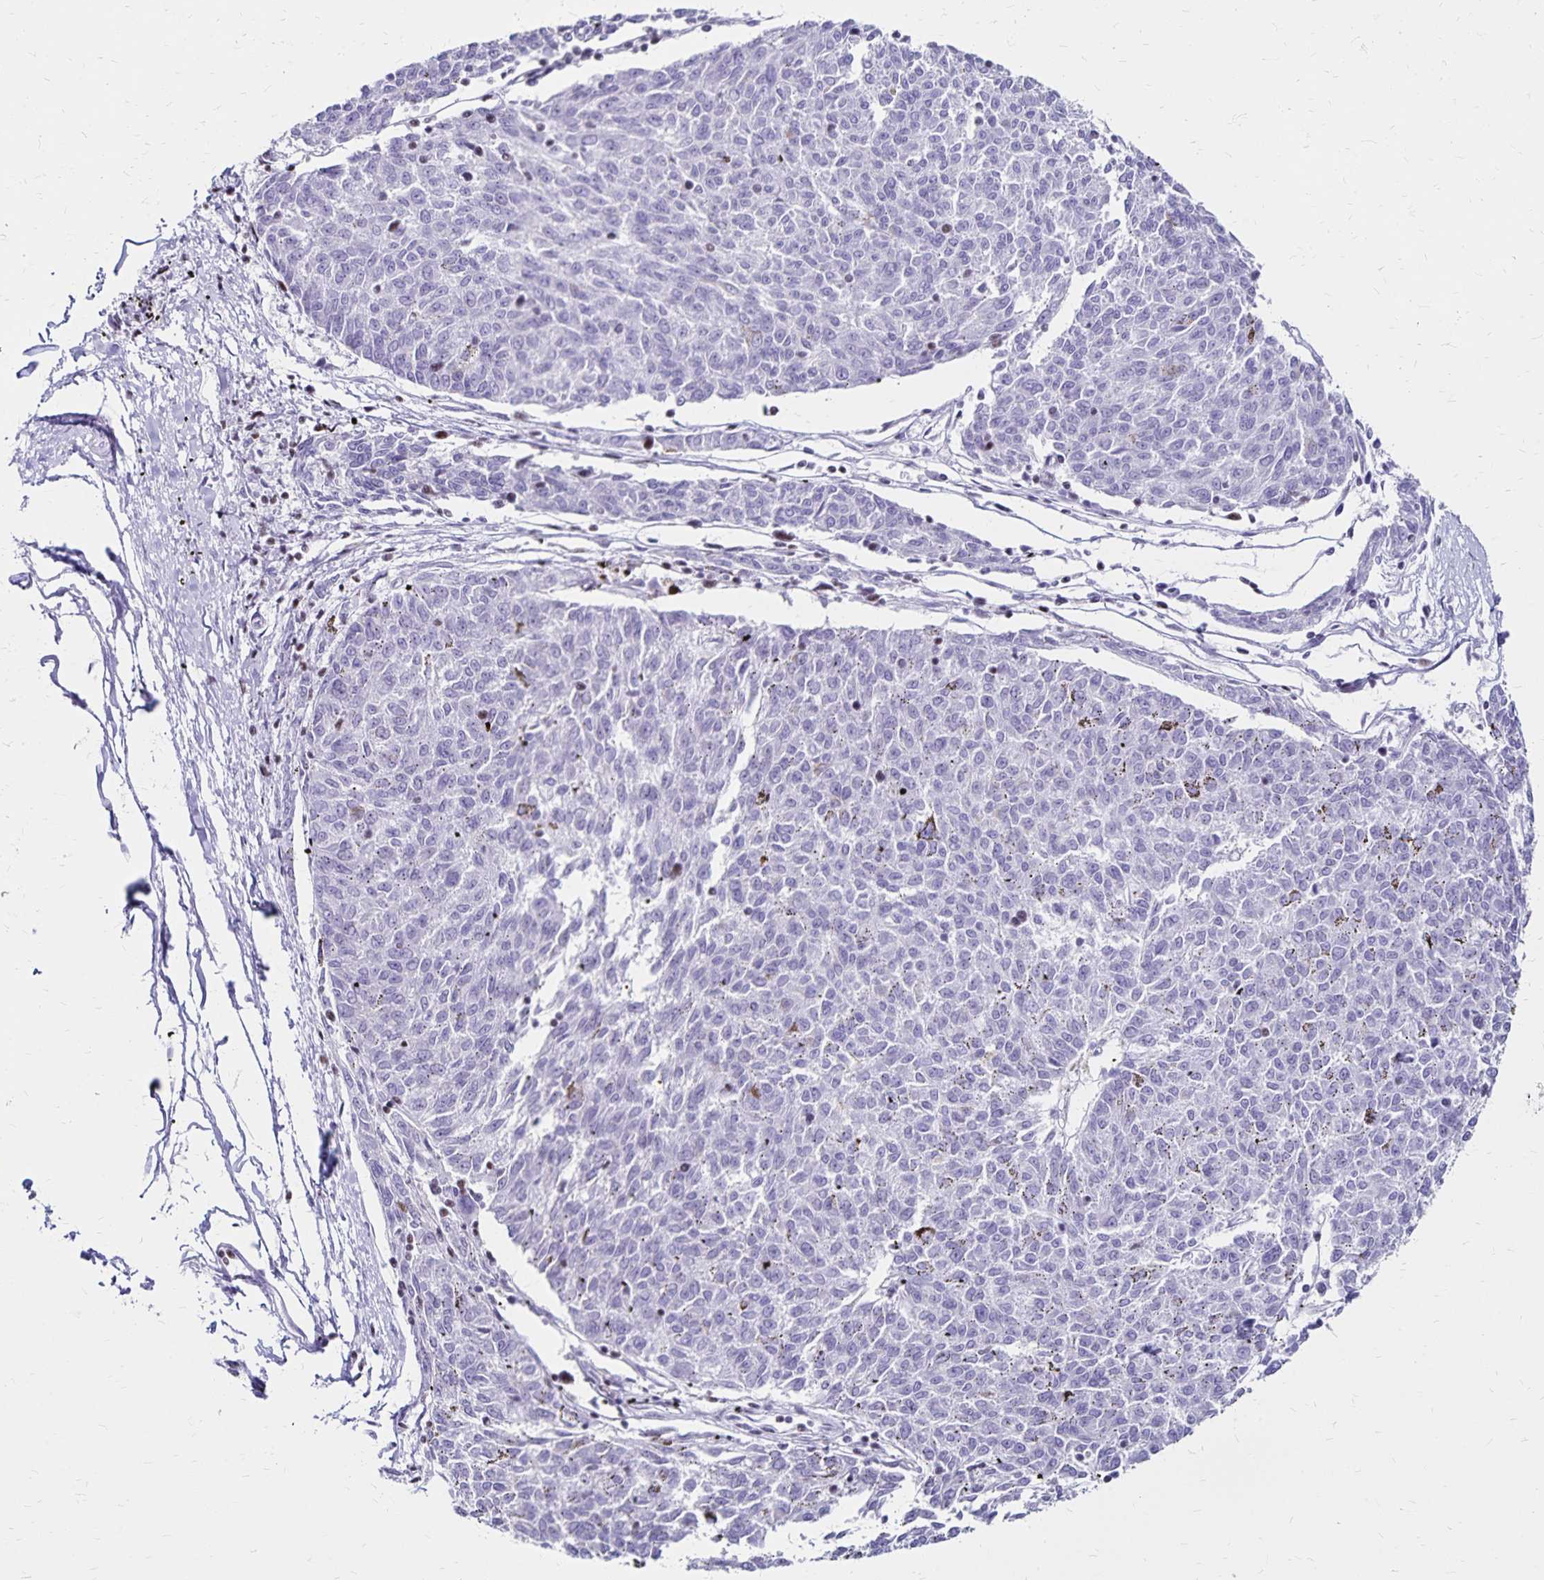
{"staining": {"intensity": "negative", "quantity": "none", "location": "none"}, "tissue": "melanoma", "cell_type": "Tumor cells", "image_type": "cancer", "snomed": [{"axis": "morphology", "description": "Malignant melanoma, NOS"}, {"axis": "topography", "description": "Skin"}], "caption": "DAB (3,3'-diaminobenzidine) immunohistochemical staining of malignant melanoma displays no significant expression in tumor cells.", "gene": "IKZF1", "patient": {"sex": "female", "age": 72}}